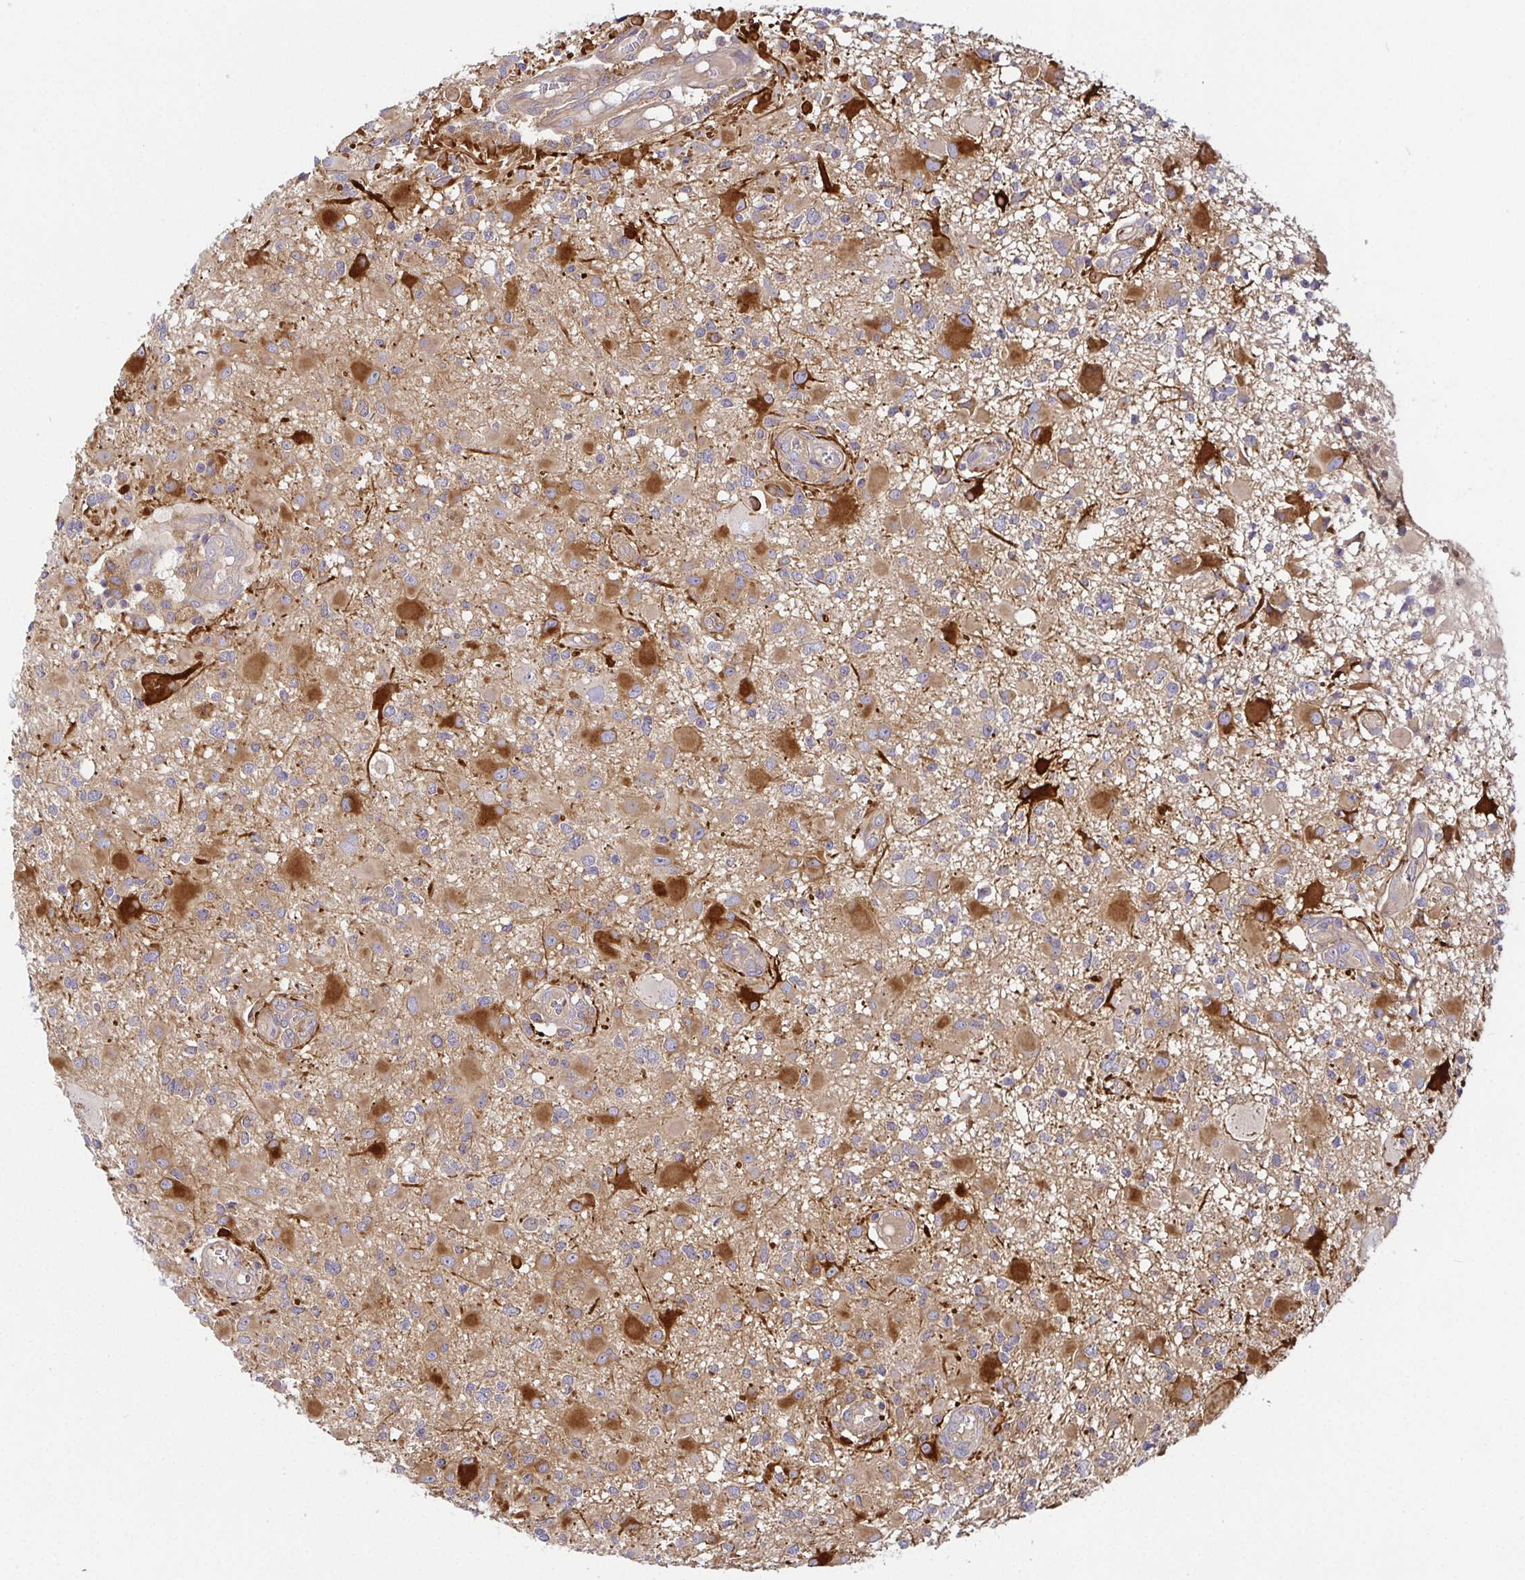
{"staining": {"intensity": "moderate", "quantity": ">75%", "location": "cytoplasmic/membranous"}, "tissue": "glioma", "cell_type": "Tumor cells", "image_type": "cancer", "snomed": [{"axis": "morphology", "description": "Glioma, malignant, High grade"}, {"axis": "topography", "description": "Brain"}], "caption": "High-magnification brightfield microscopy of glioma stained with DAB (3,3'-diaminobenzidine) (brown) and counterstained with hematoxylin (blue). tumor cells exhibit moderate cytoplasmic/membranous staining is present in about>75% of cells.", "gene": "SNX8", "patient": {"sex": "male", "age": 54}}